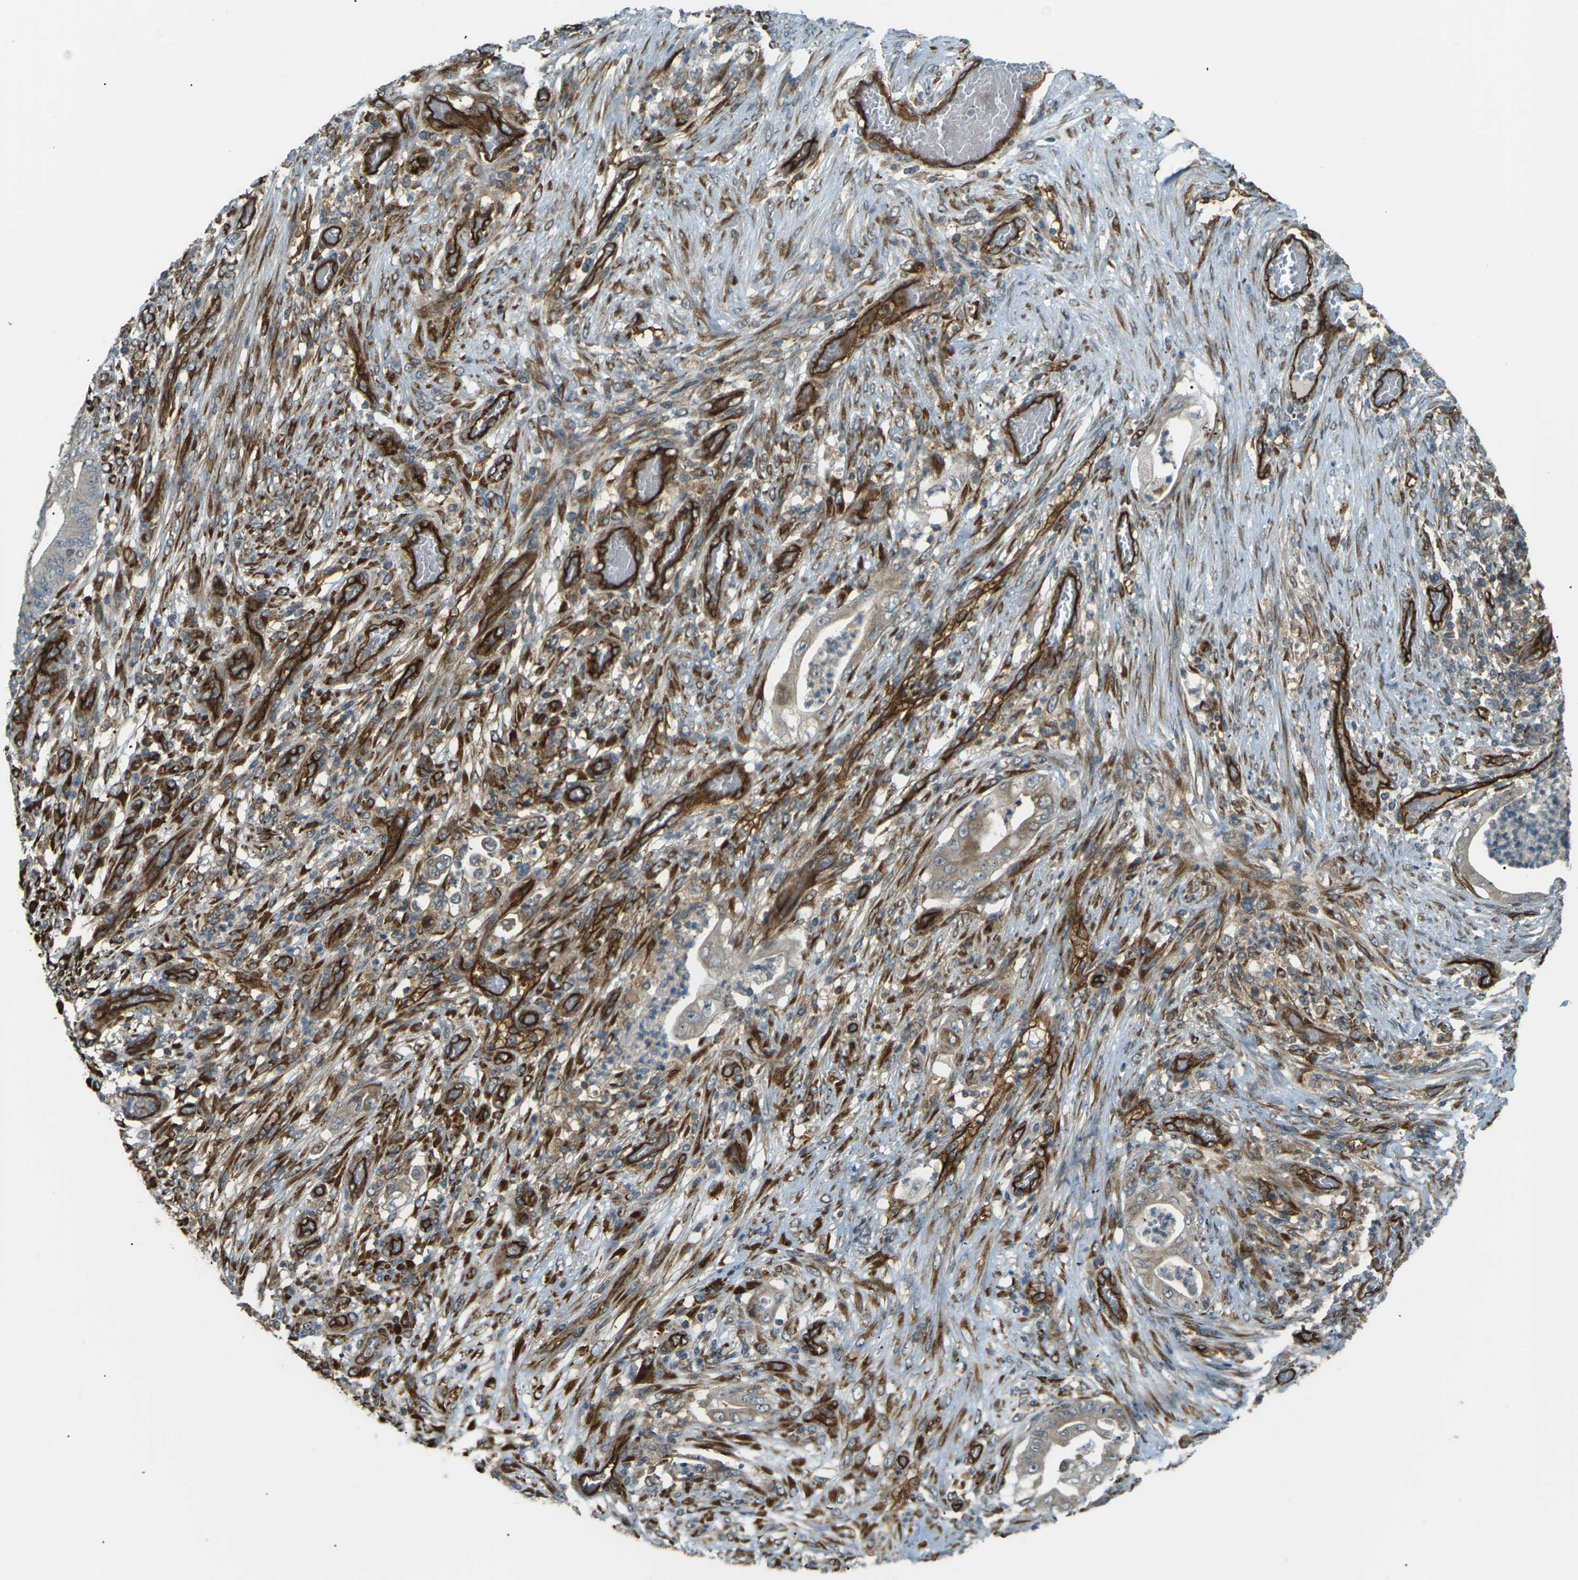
{"staining": {"intensity": "weak", "quantity": "<25%", "location": "cytoplasmic/membranous"}, "tissue": "stomach cancer", "cell_type": "Tumor cells", "image_type": "cancer", "snomed": [{"axis": "morphology", "description": "Adenocarcinoma, NOS"}, {"axis": "topography", "description": "Stomach"}], "caption": "Protein analysis of stomach cancer (adenocarcinoma) exhibits no significant staining in tumor cells.", "gene": "S1PR1", "patient": {"sex": "female", "age": 73}}